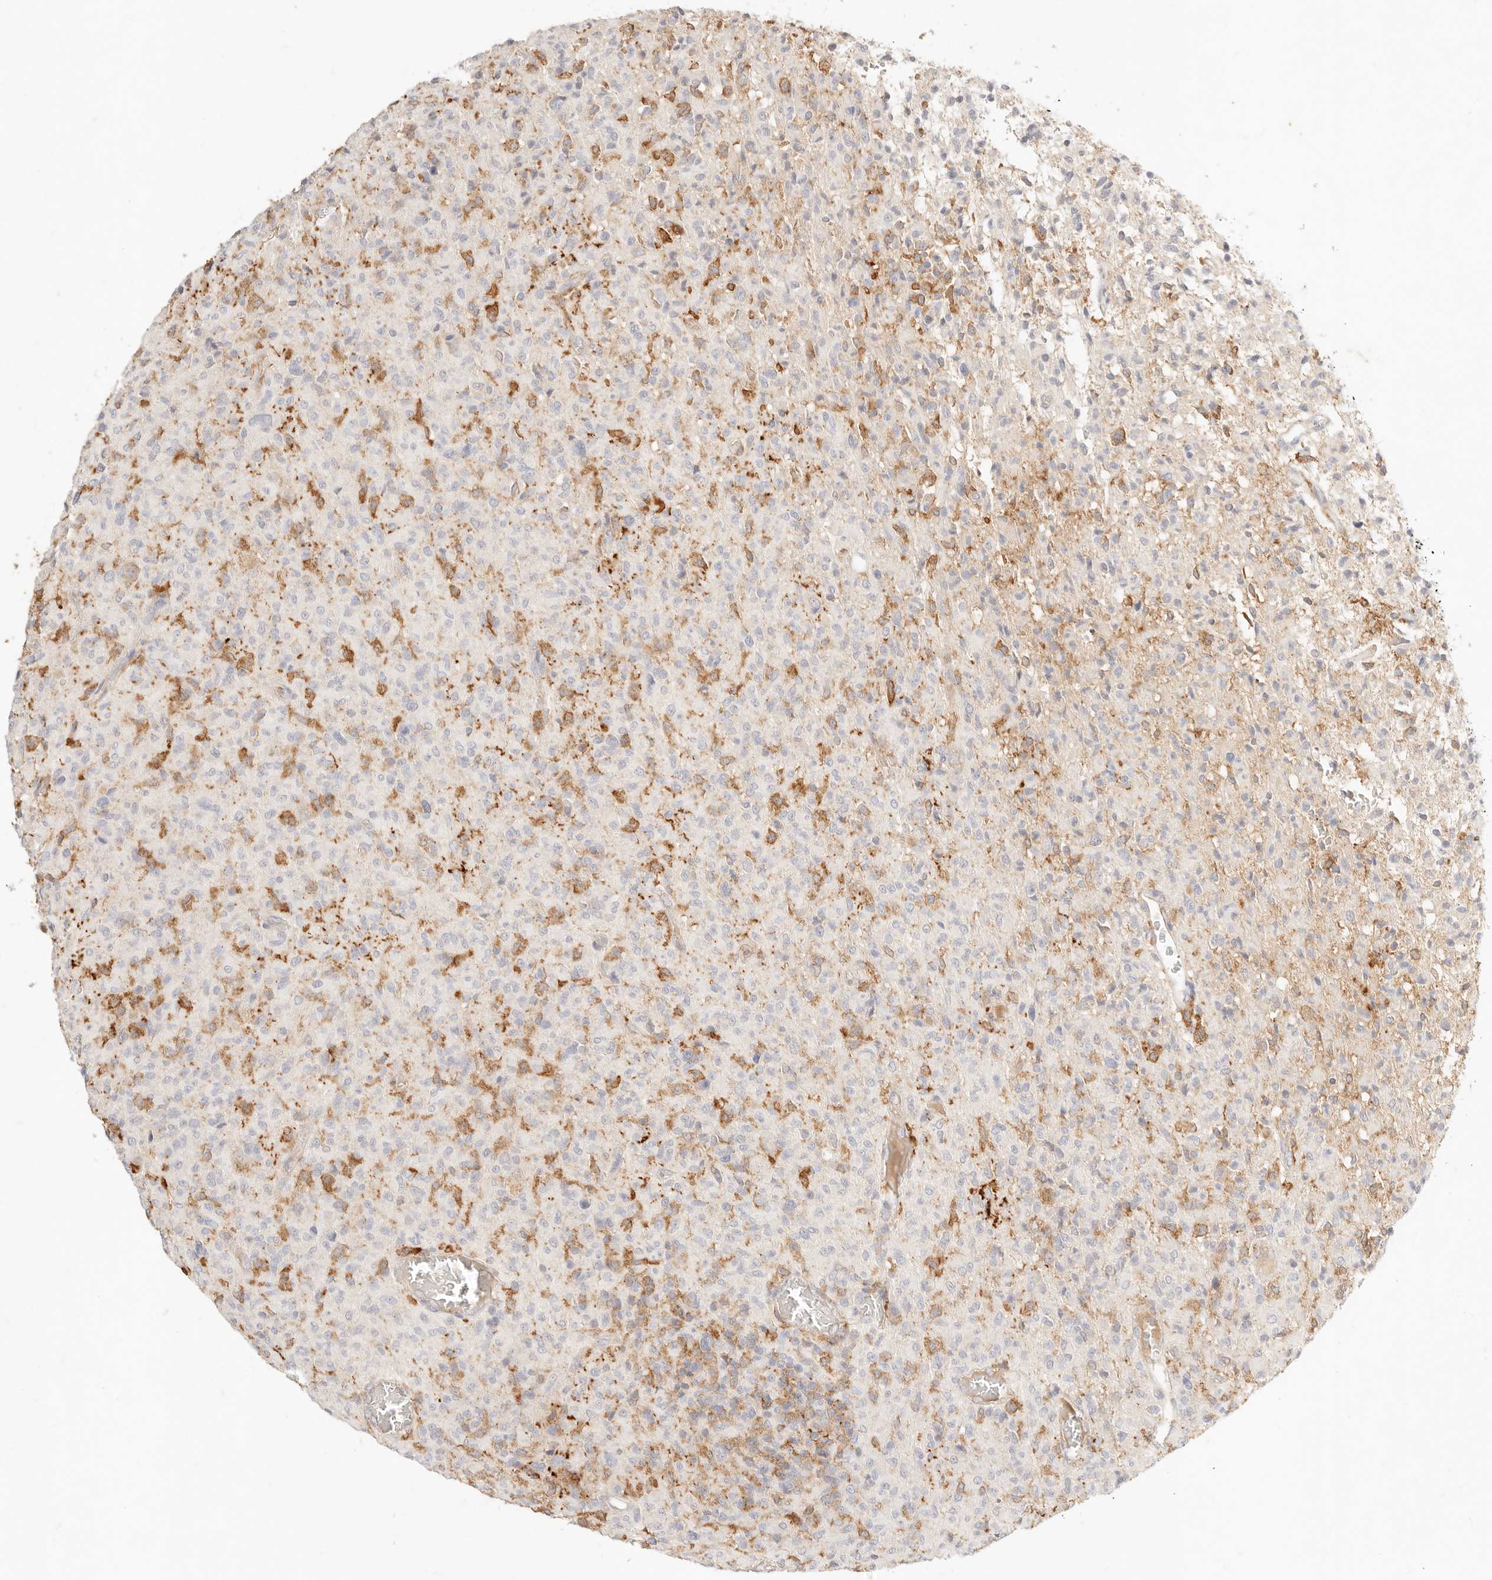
{"staining": {"intensity": "negative", "quantity": "none", "location": "none"}, "tissue": "glioma", "cell_type": "Tumor cells", "image_type": "cancer", "snomed": [{"axis": "morphology", "description": "Glioma, malignant, High grade"}, {"axis": "topography", "description": "Brain"}], "caption": "High power microscopy image of an IHC photomicrograph of malignant high-grade glioma, revealing no significant staining in tumor cells. Brightfield microscopy of immunohistochemistry stained with DAB (brown) and hematoxylin (blue), captured at high magnification.", "gene": "HK2", "patient": {"sex": "female", "age": 57}}